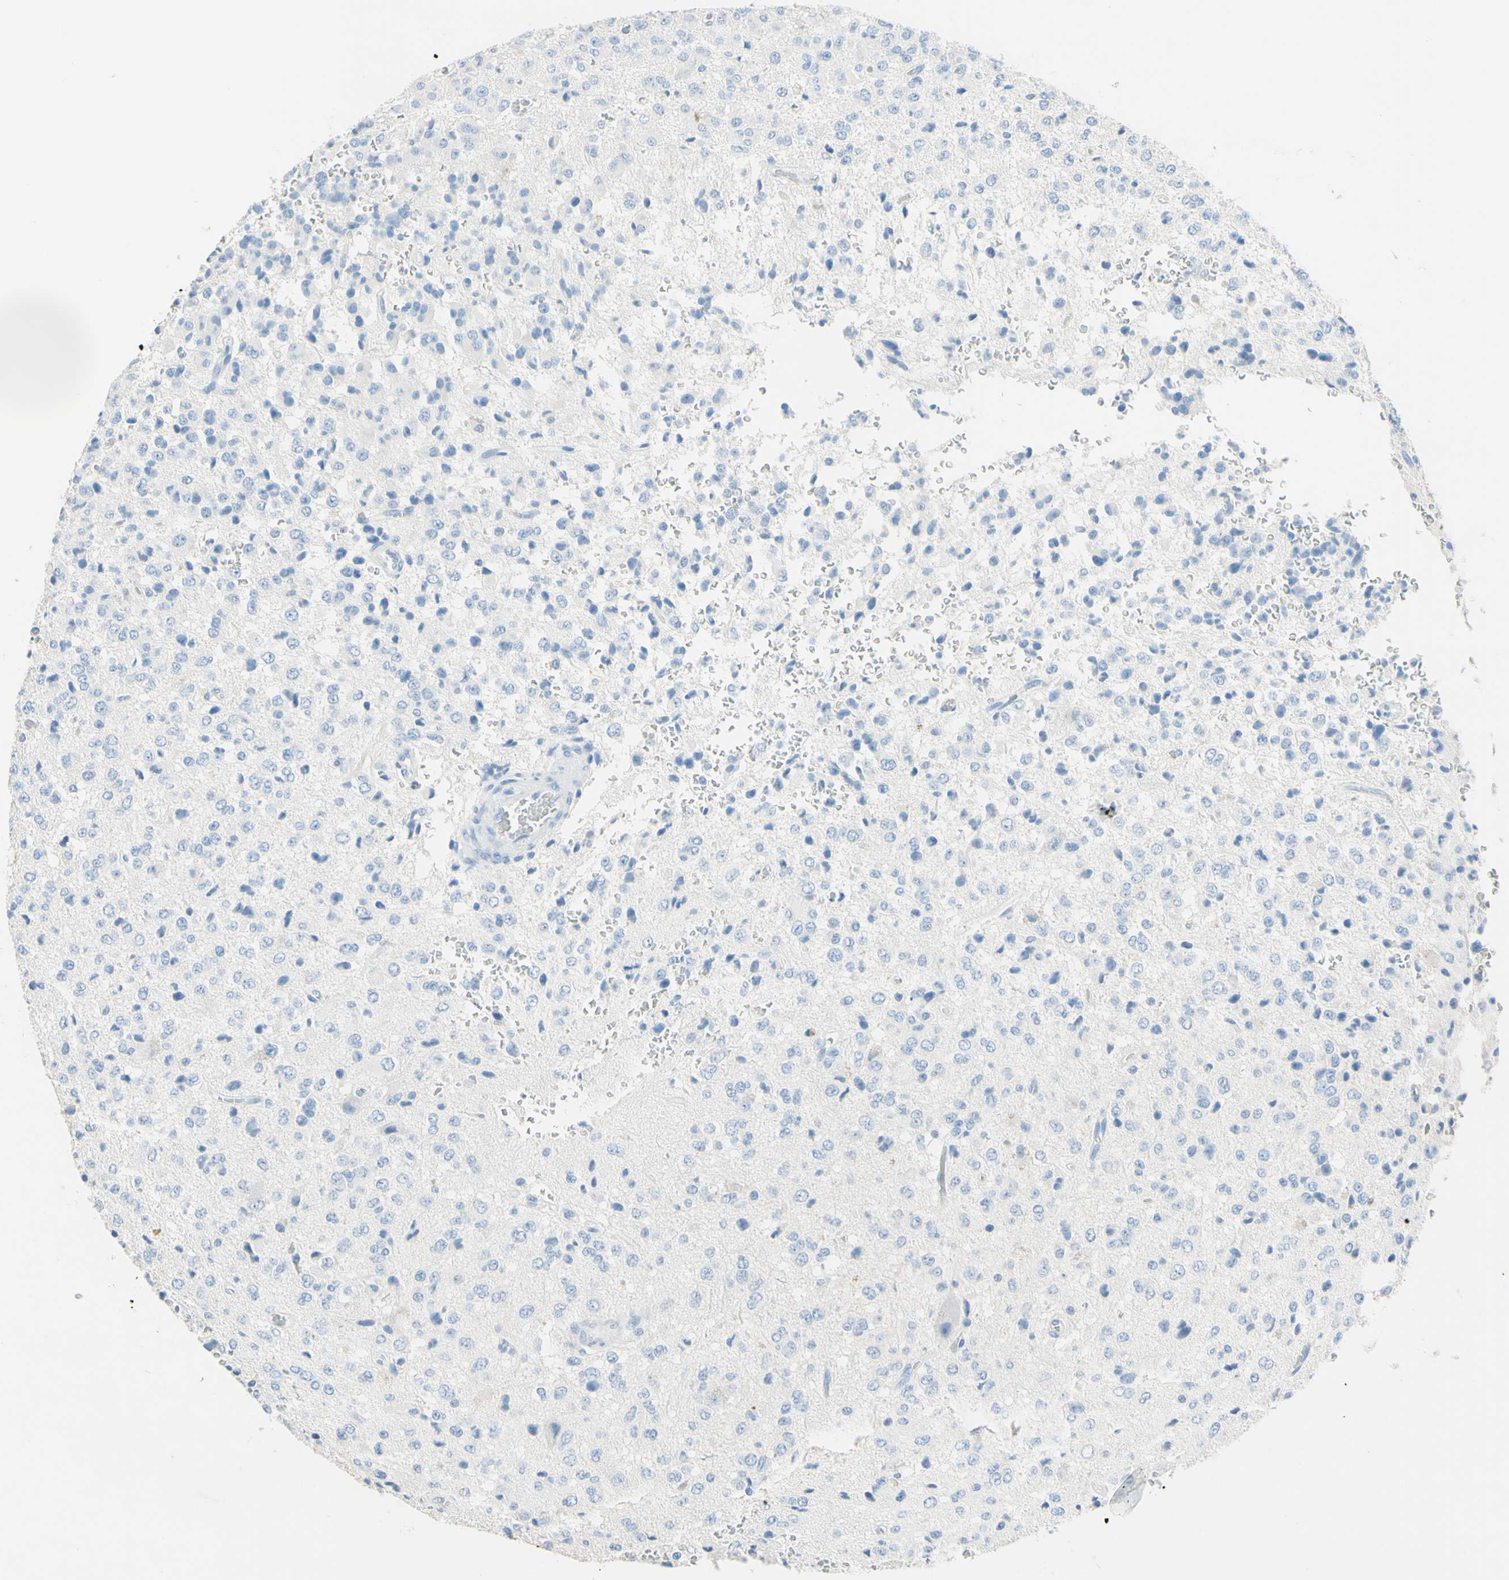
{"staining": {"intensity": "negative", "quantity": "none", "location": "none"}, "tissue": "glioma", "cell_type": "Tumor cells", "image_type": "cancer", "snomed": [{"axis": "morphology", "description": "Glioma, malignant, High grade"}, {"axis": "topography", "description": "pancreas cauda"}], "caption": "Immunohistochemistry of human high-grade glioma (malignant) demonstrates no staining in tumor cells.", "gene": "IL6ST", "patient": {"sex": "male", "age": 60}}